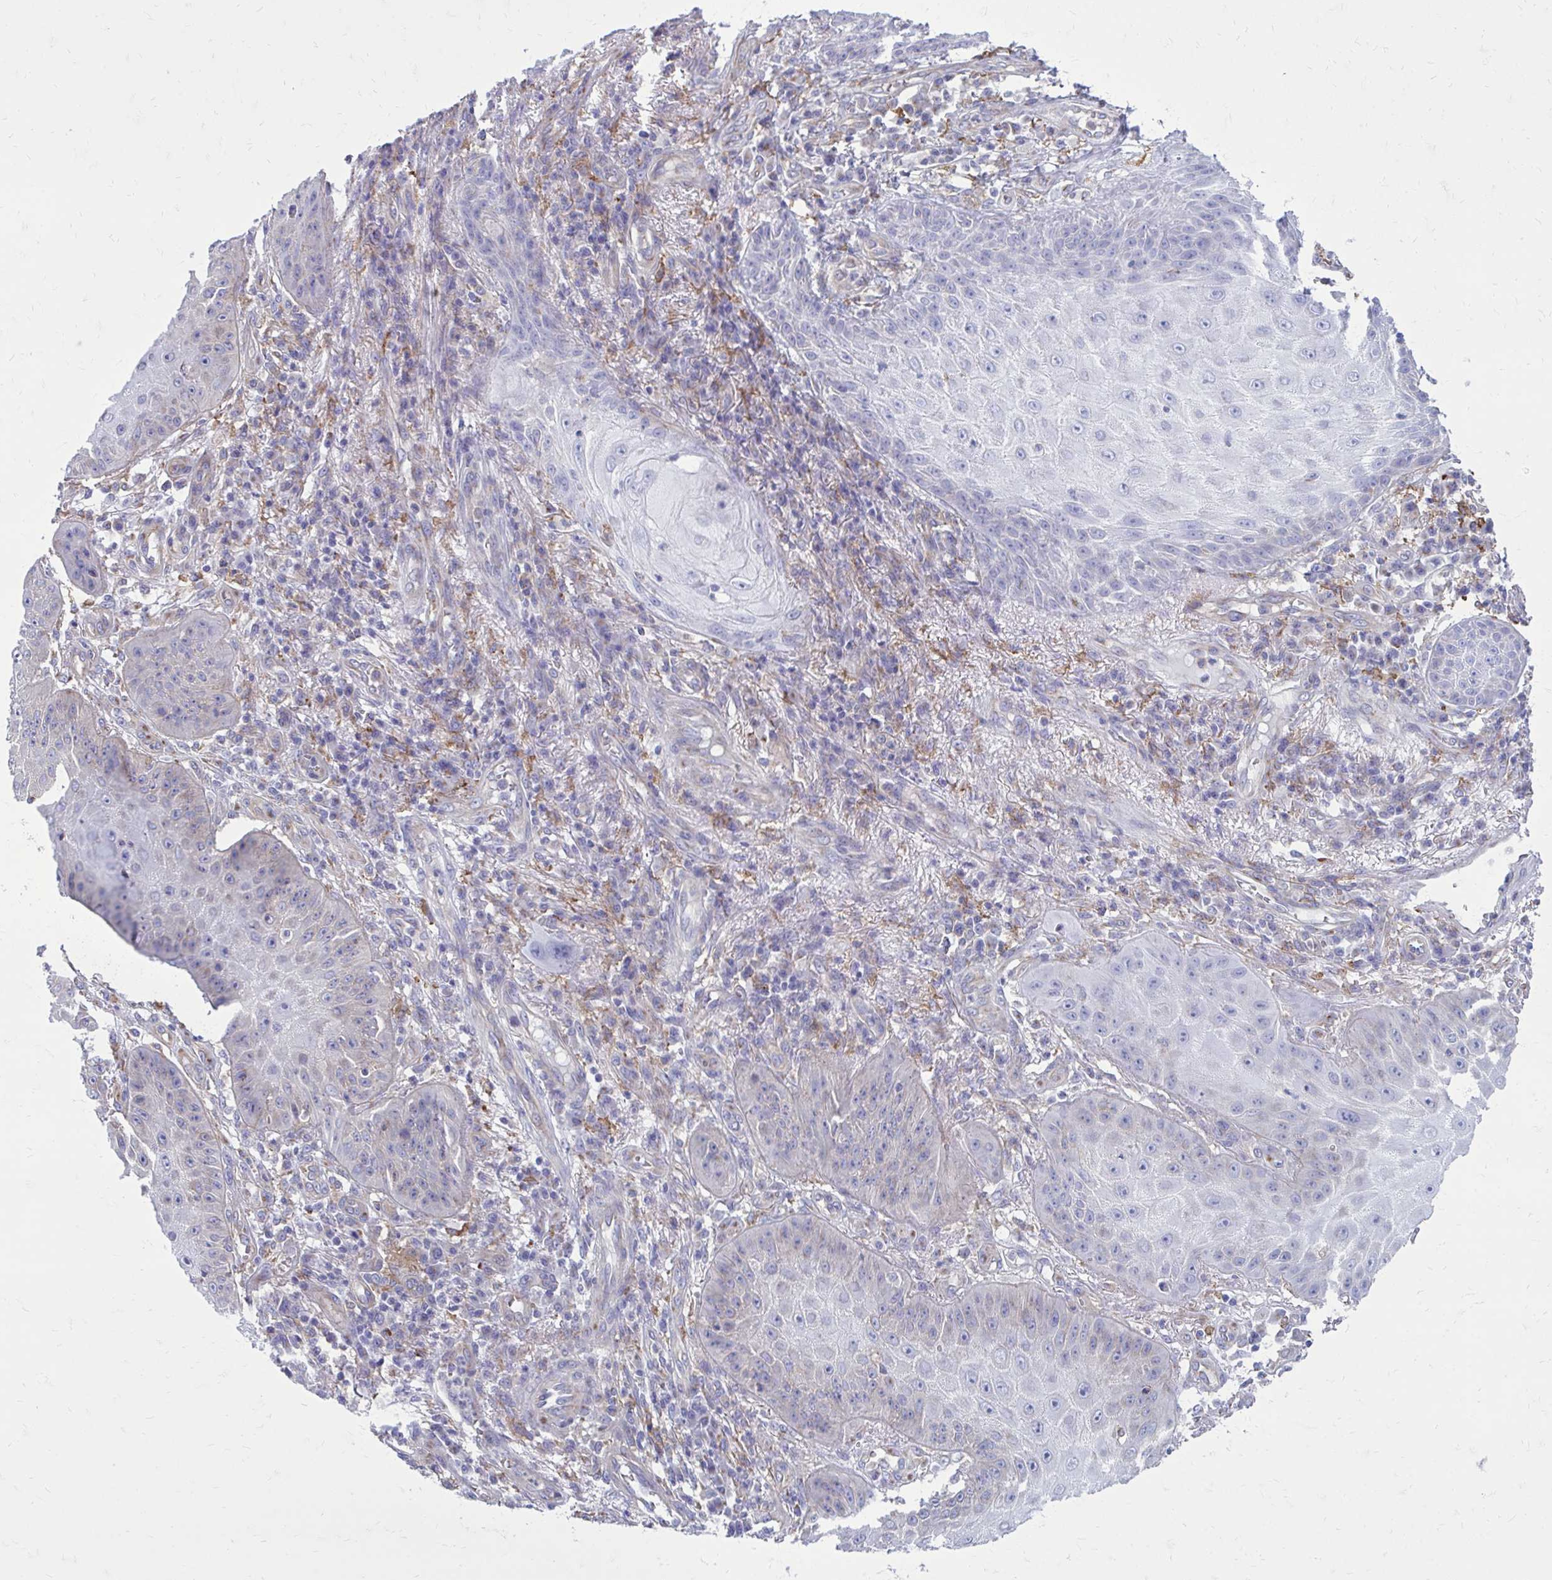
{"staining": {"intensity": "negative", "quantity": "none", "location": "none"}, "tissue": "skin cancer", "cell_type": "Tumor cells", "image_type": "cancer", "snomed": [{"axis": "morphology", "description": "Squamous cell carcinoma, NOS"}, {"axis": "topography", "description": "Skin"}], "caption": "High magnification brightfield microscopy of skin squamous cell carcinoma stained with DAB (3,3'-diaminobenzidine) (brown) and counterstained with hematoxylin (blue): tumor cells show no significant positivity.", "gene": "CLTA", "patient": {"sex": "male", "age": 70}}